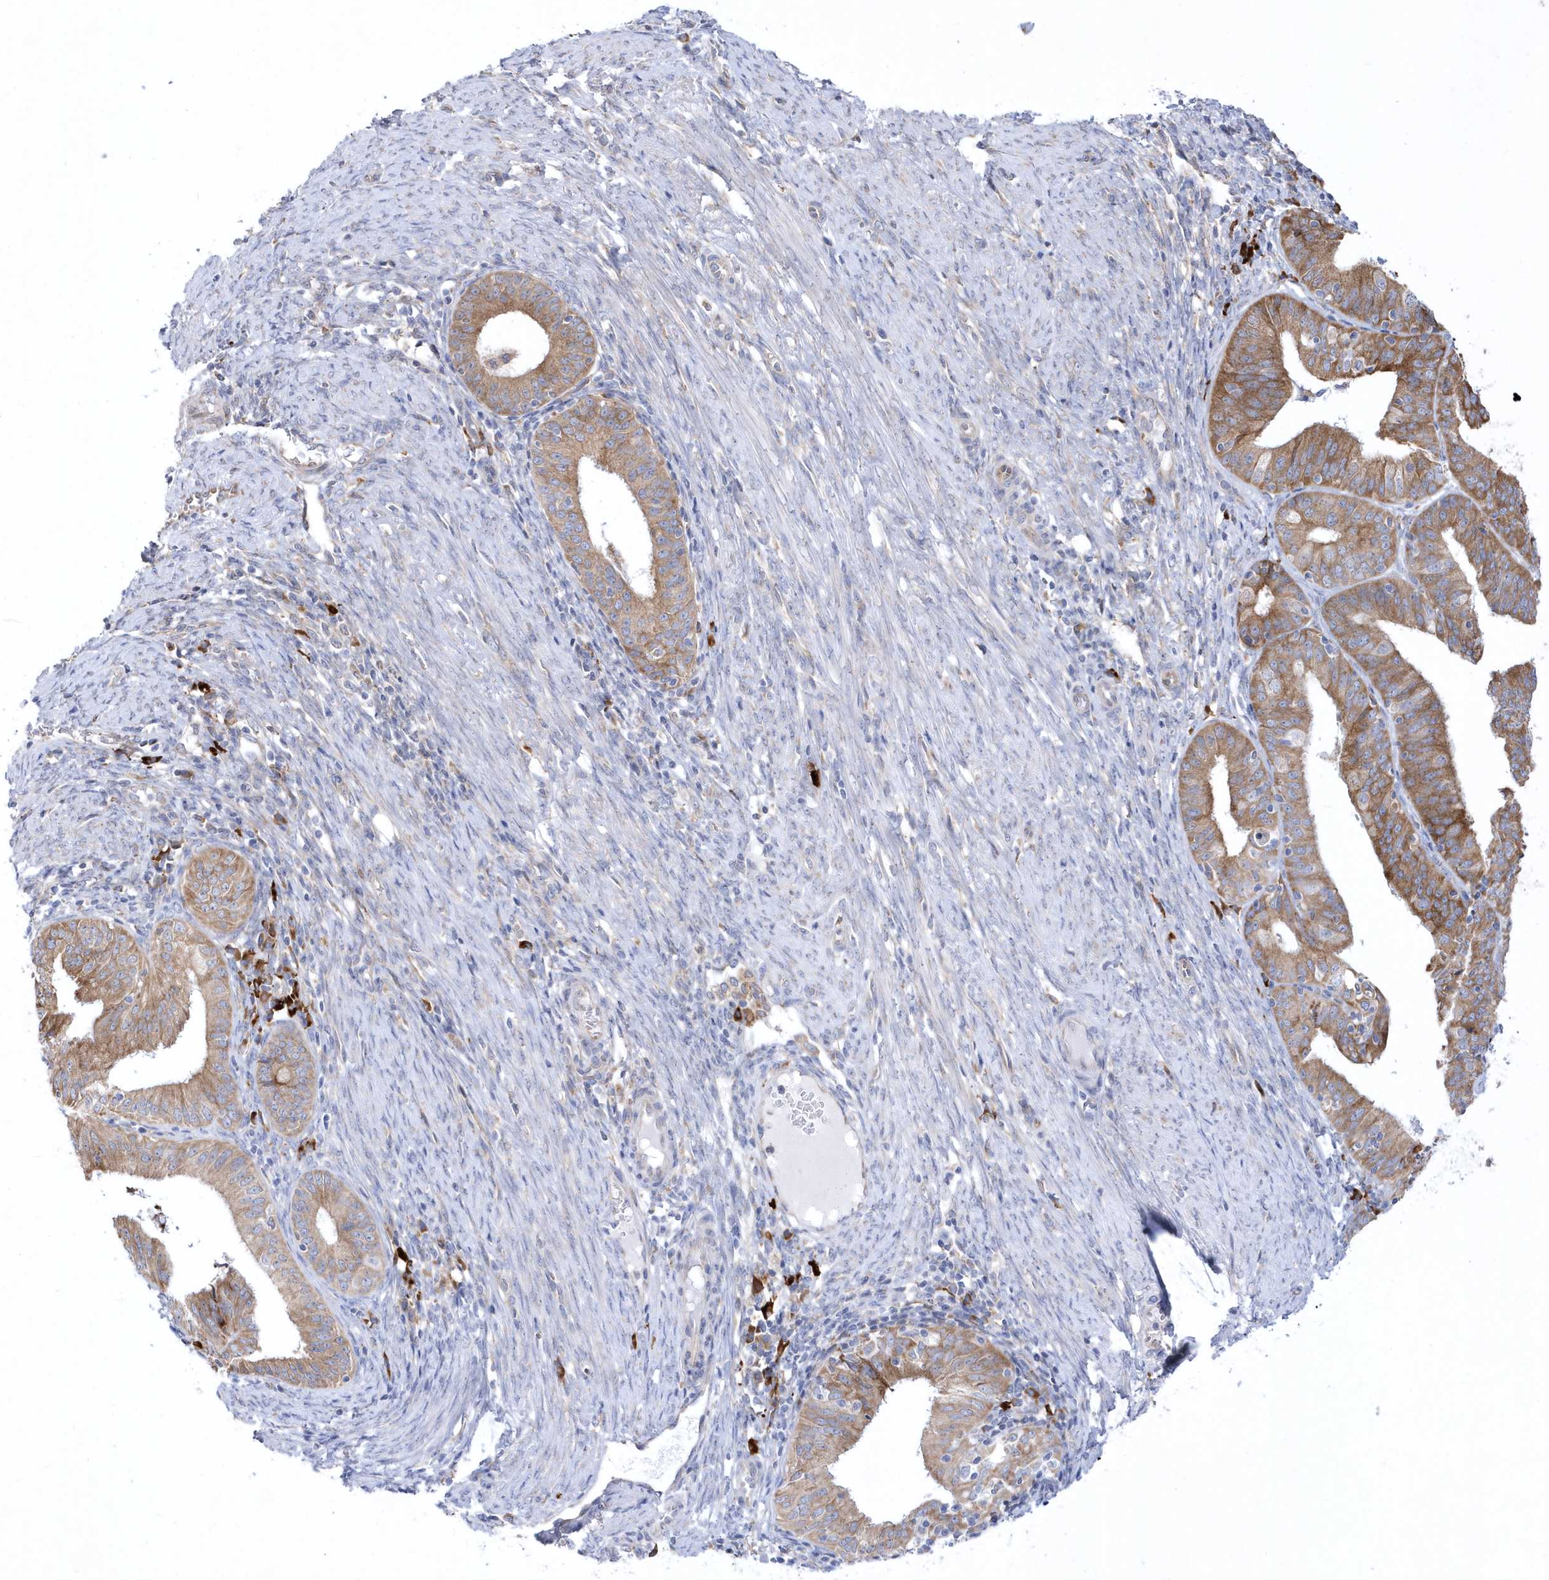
{"staining": {"intensity": "moderate", "quantity": ">75%", "location": "cytoplasmic/membranous"}, "tissue": "endometrial cancer", "cell_type": "Tumor cells", "image_type": "cancer", "snomed": [{"axis": "morphology", "description": "Adenocarcinoma, NOS"}, {"axis": "topography", "description": "Endometrium"}], "caption": "Human adenocarcinoma (endometrial) stained with a protein marker shows moderate staining in tumor cells.", "gene": "MED31", "patient": {"sex": "female", "age": 51}}